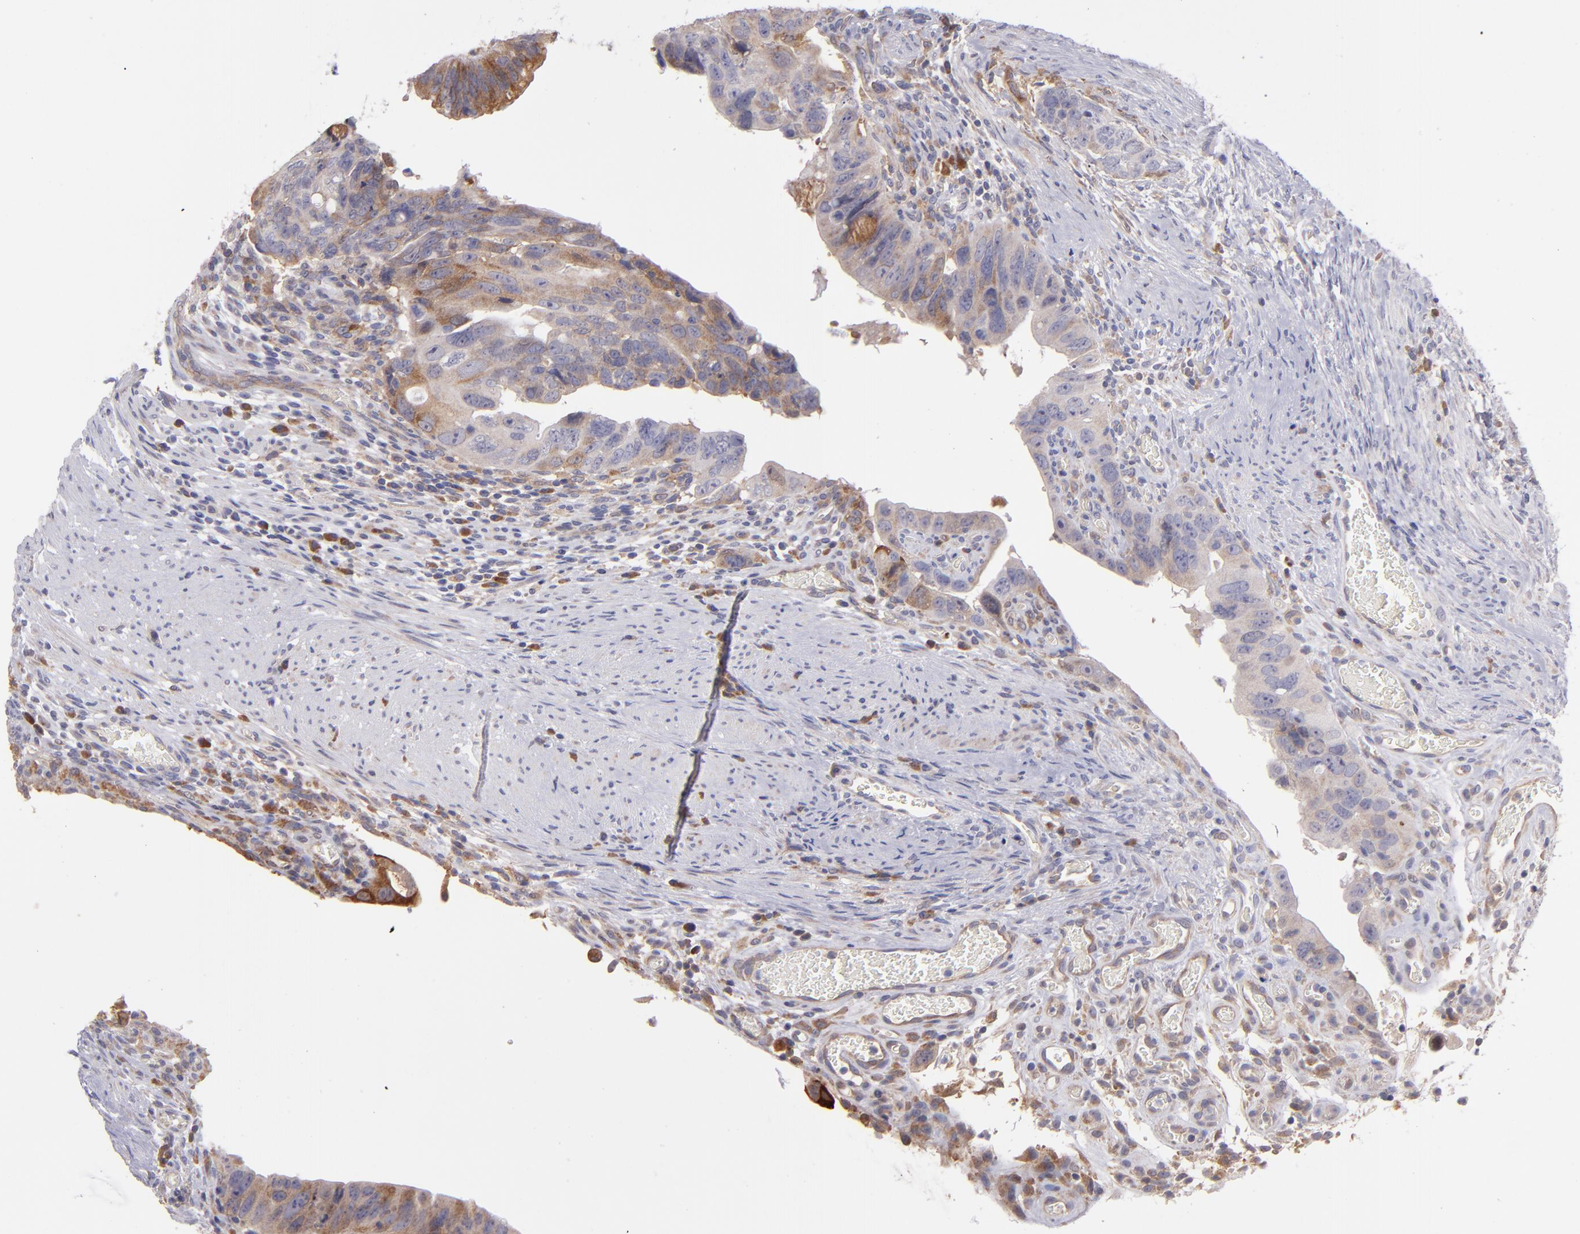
{"staining": {"intensity": "weak", "quantity": ">75%", "location": "cytoplasmic/membranous"}, "tissue": "colorectal cancer", "cell_type": "Tumor cells", "image_type": "cancer", "snomed": [{"axis": "morphology", "description": "Adenocarcinoma, NOS"}, {"axis": "topography", "description": "Rectum"}], "caption": "Immunohistochemistry (IHC) micrograph of neoplastic tissue: human adenocarcinoma (colorectal) stained using immunohistochemistry (IHC) shows low levels of weak protein expression localized specifically in the cytoplasmic/membranous of tumor cells, appearing as a cytoplasmic/membranous brown color.", "gene": "IFIH1", "patient": {"sex": "male", "age": 53}}